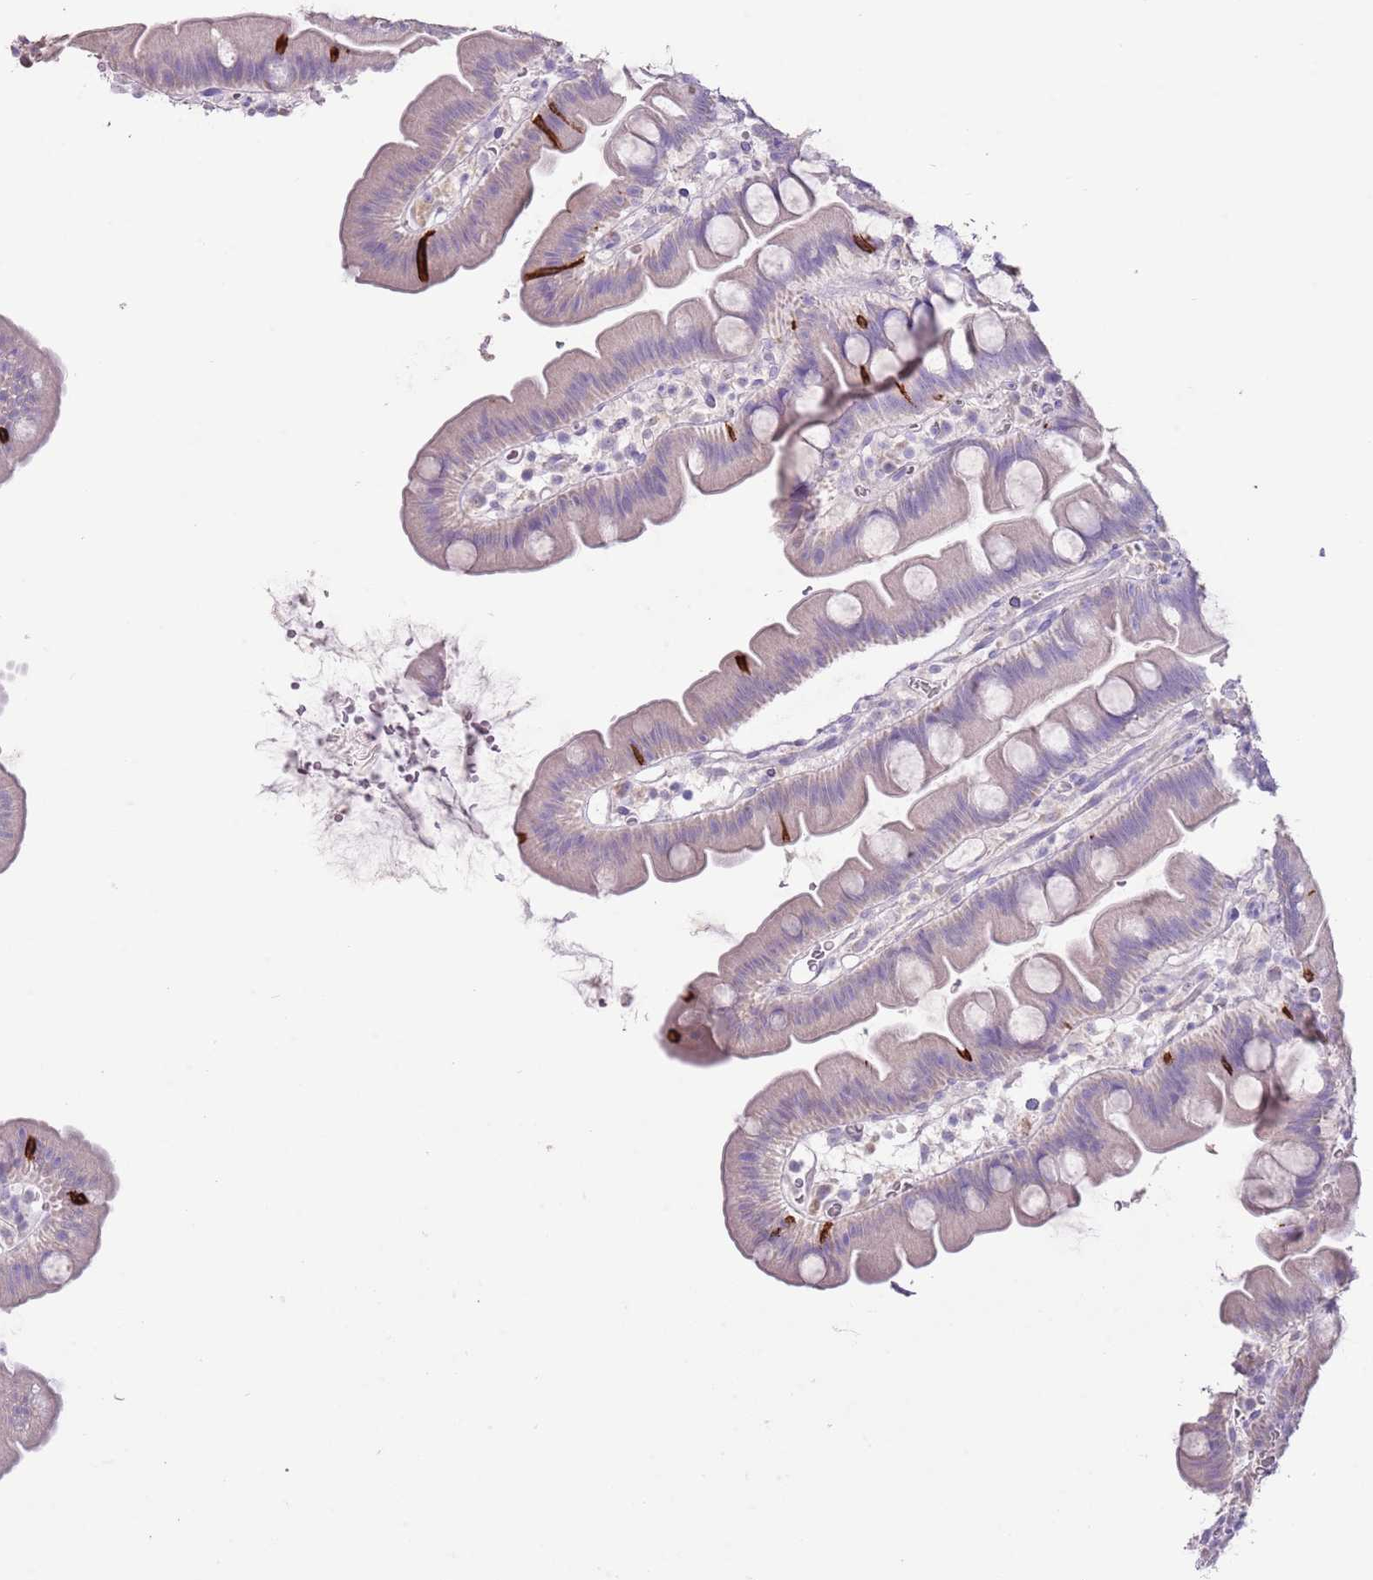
{"staining": {"intensity": "strong", "quantity": "<25%", "location": "cytoplasmic/membranous"}, "tissue": "small intestine", "cell_type": "Glandular cells", "image_type": "normal", "snomed": [{"axis": "morphology", "description": "Normal tissue, NOS"}, {"axis": "topography", "description": "Small intestine"}], "caption": "Immunohistochemistry of normal small intestine exhibits medium levels of strong cytoplasmic/membranous expression in about <25% of glandular cells.", "gene": "BLOC1S2", "patient": {"sex": "female", "age": 68}}